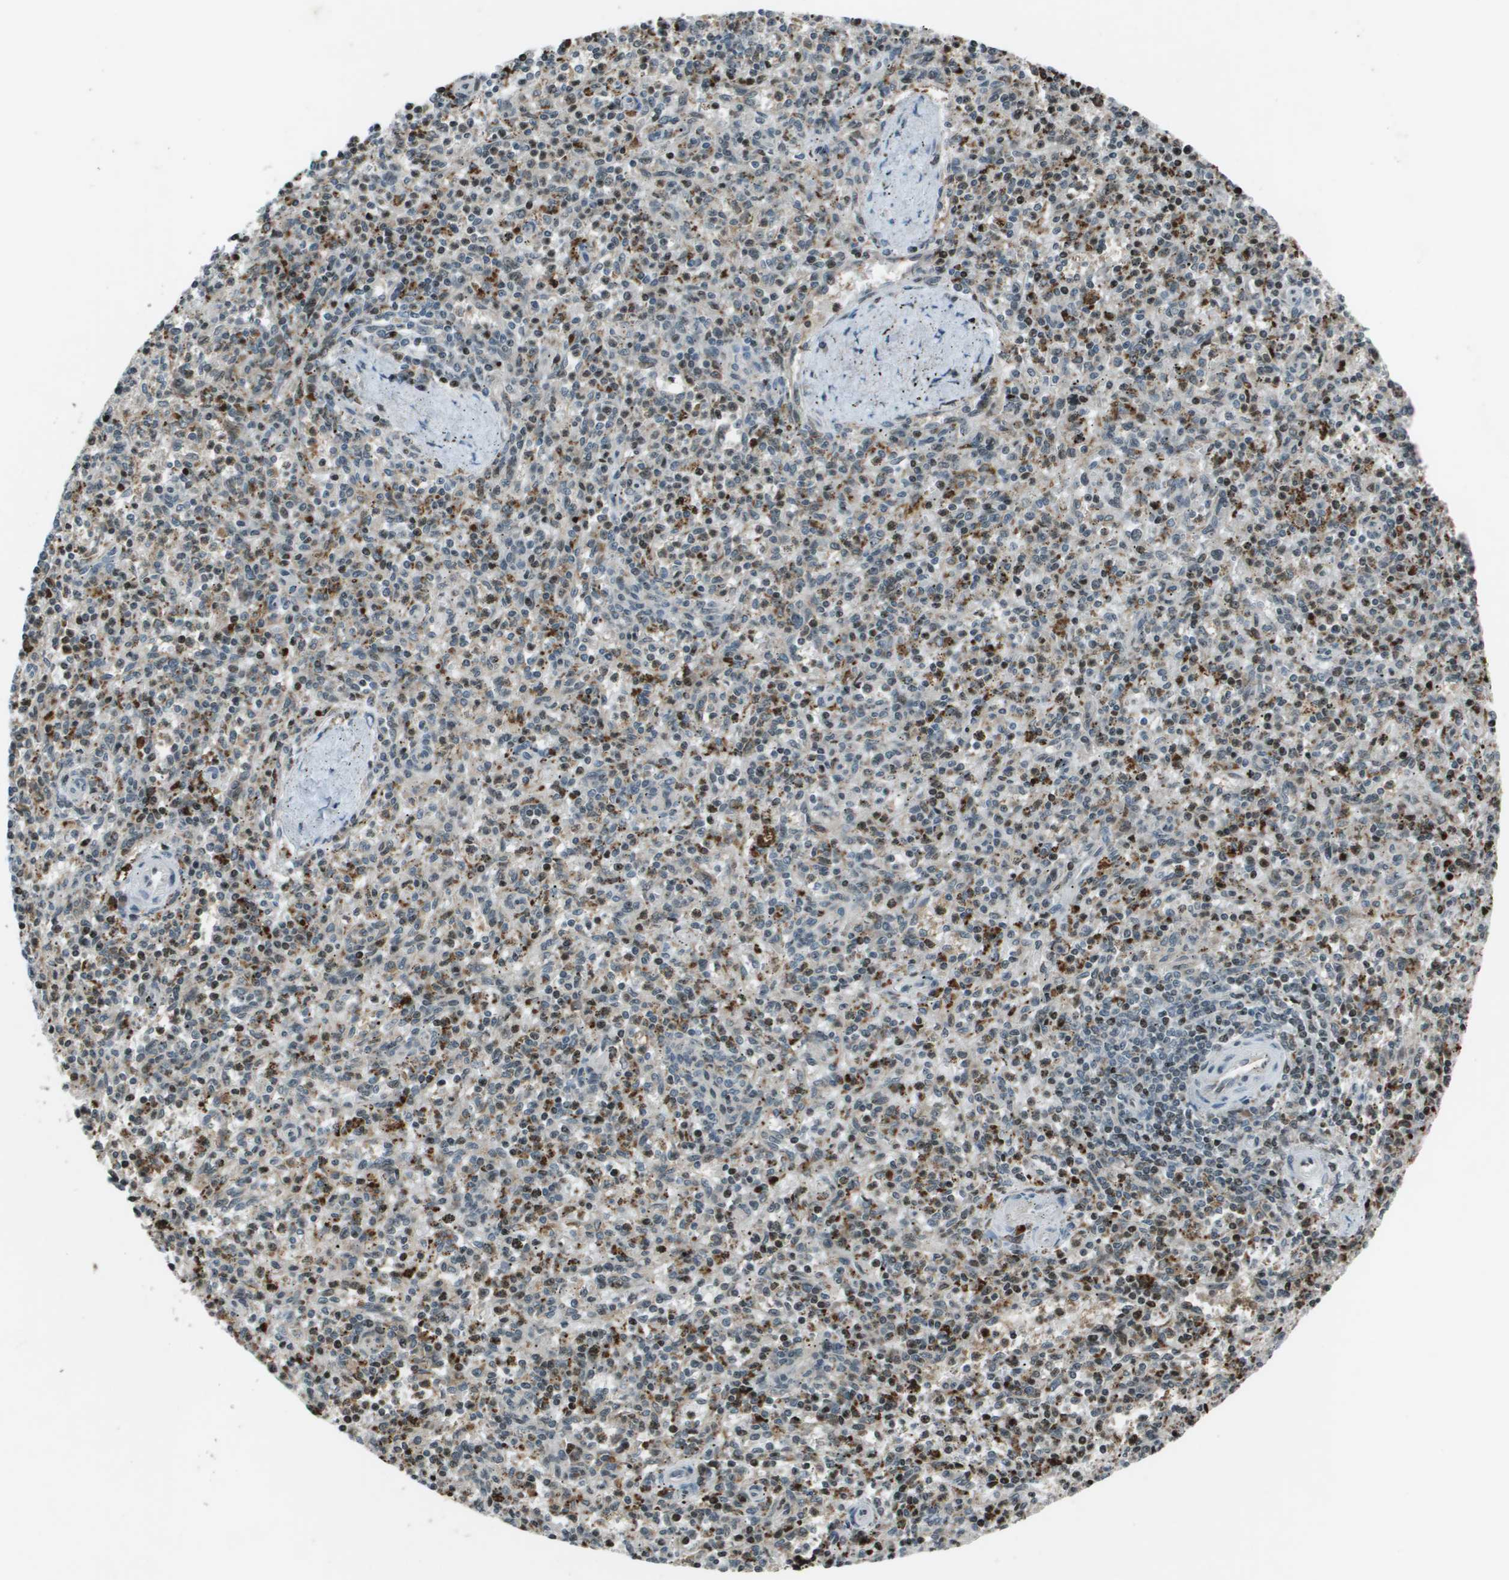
{"staining": {"intensity": "moderate", "quantity": "<25%", "location": "nuclear"}, "tissue": "spleen", "cell_type": "Cells in red pulp", "image_type": "normal", "snomed": [{"axis": "morphology", "description": "Normal tissue, NOS"}, {"axis": "topography", "description": "Spleen"}], "caption": "Spleen stained for a protein (brown) exhibits moderate nuclear positive expression in approximately <25% of cells in red pulp.", "gene": "CXCL12", "patient": {"sex": "male", "age": 72}}